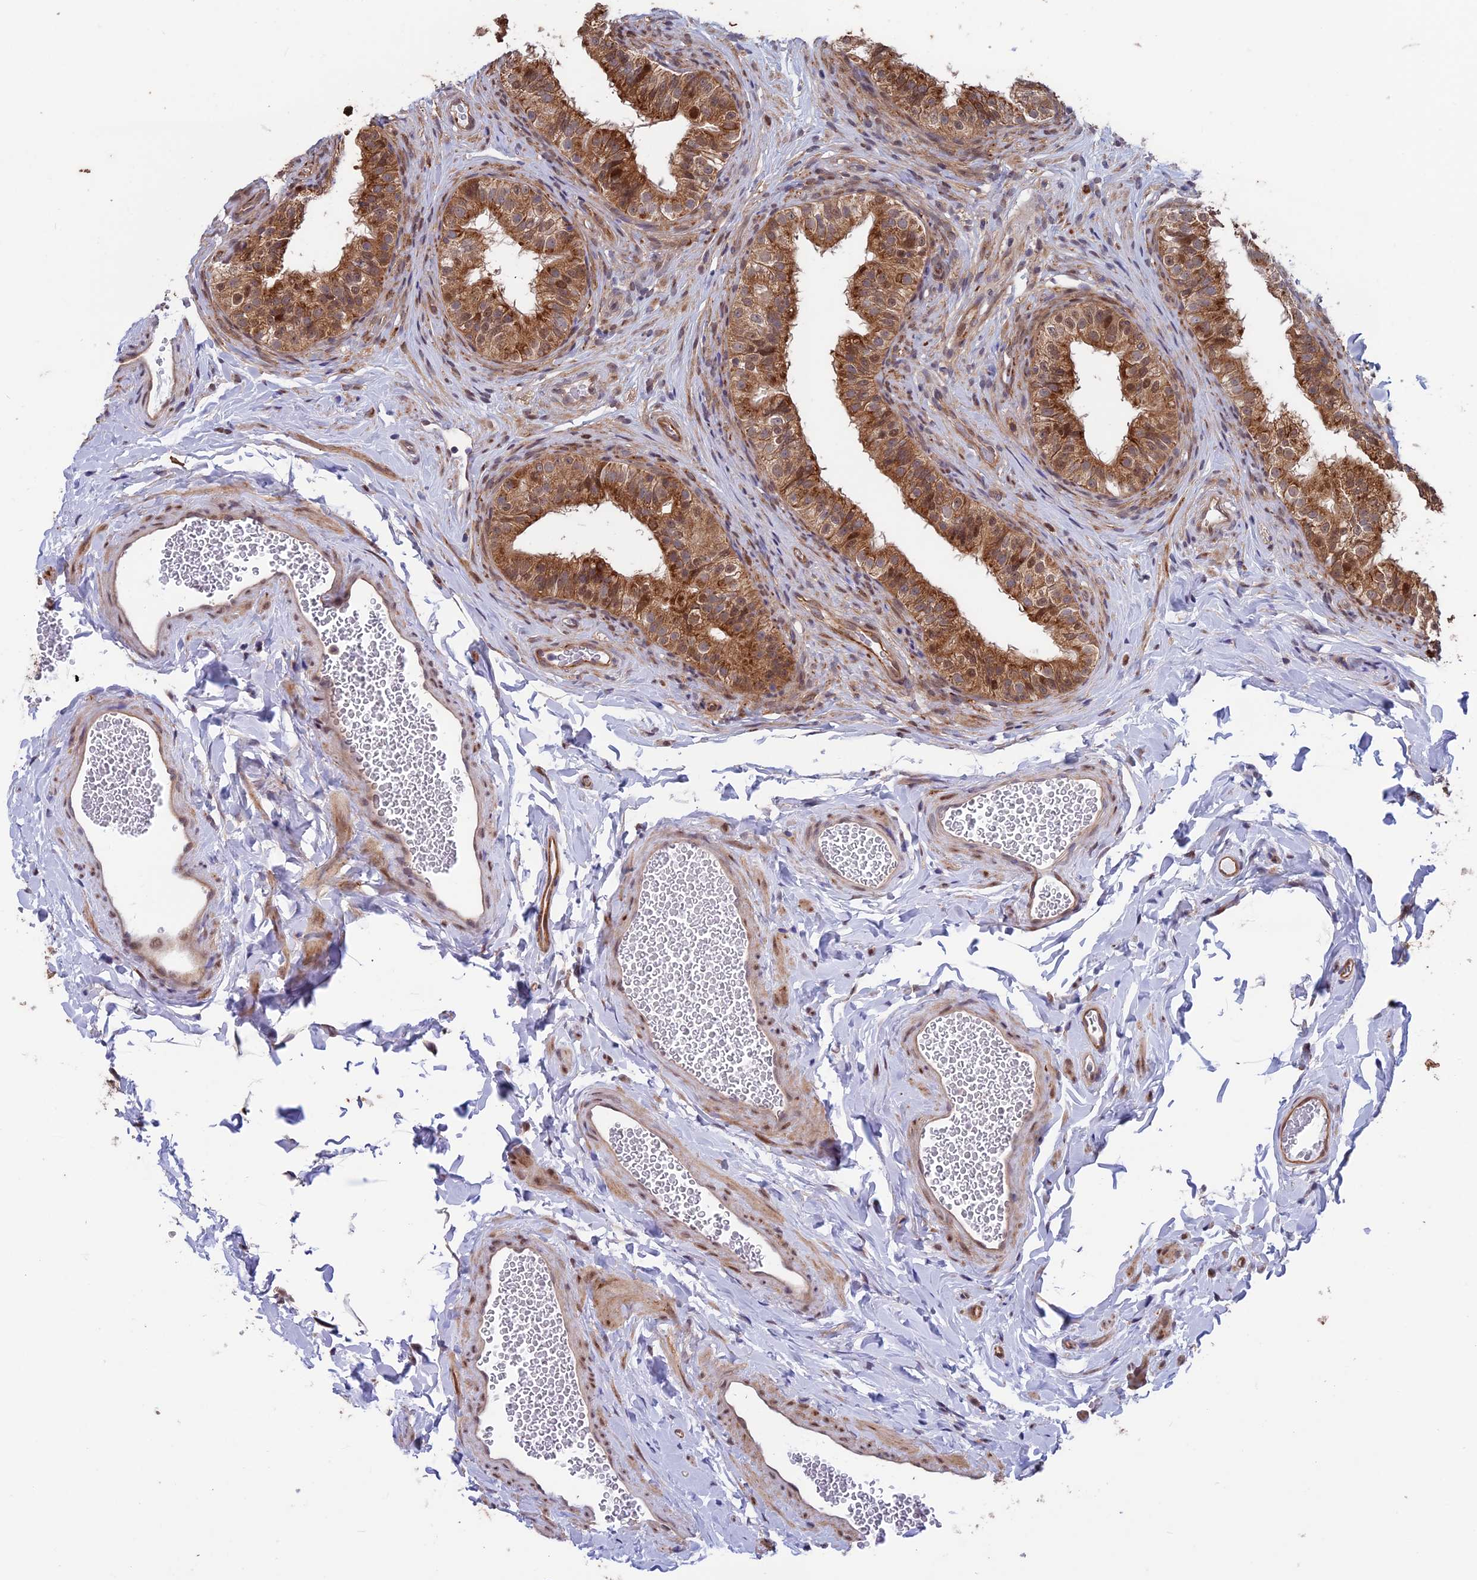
{"staining": {"intensity": "moderate", "quantity": ">75%", "location": "cytoplasmic/membranous"}, "tissue": "epididymis", "cell_type": "Glandular cells", "image_type": "normal", "snomed": [{"axis": "morphology", "description": "Normal tissue, NOS"}, {"axis": "topography", "description": "Epididymis"}], "caption": "DAB immunohistochemical staining of benign epididymis reveals moderate cytoplasmic/membranous protein staining in approximately >75% of glandular cells.", "gene": "MAST2", "patient": {"sex": "male", "age": 49}}